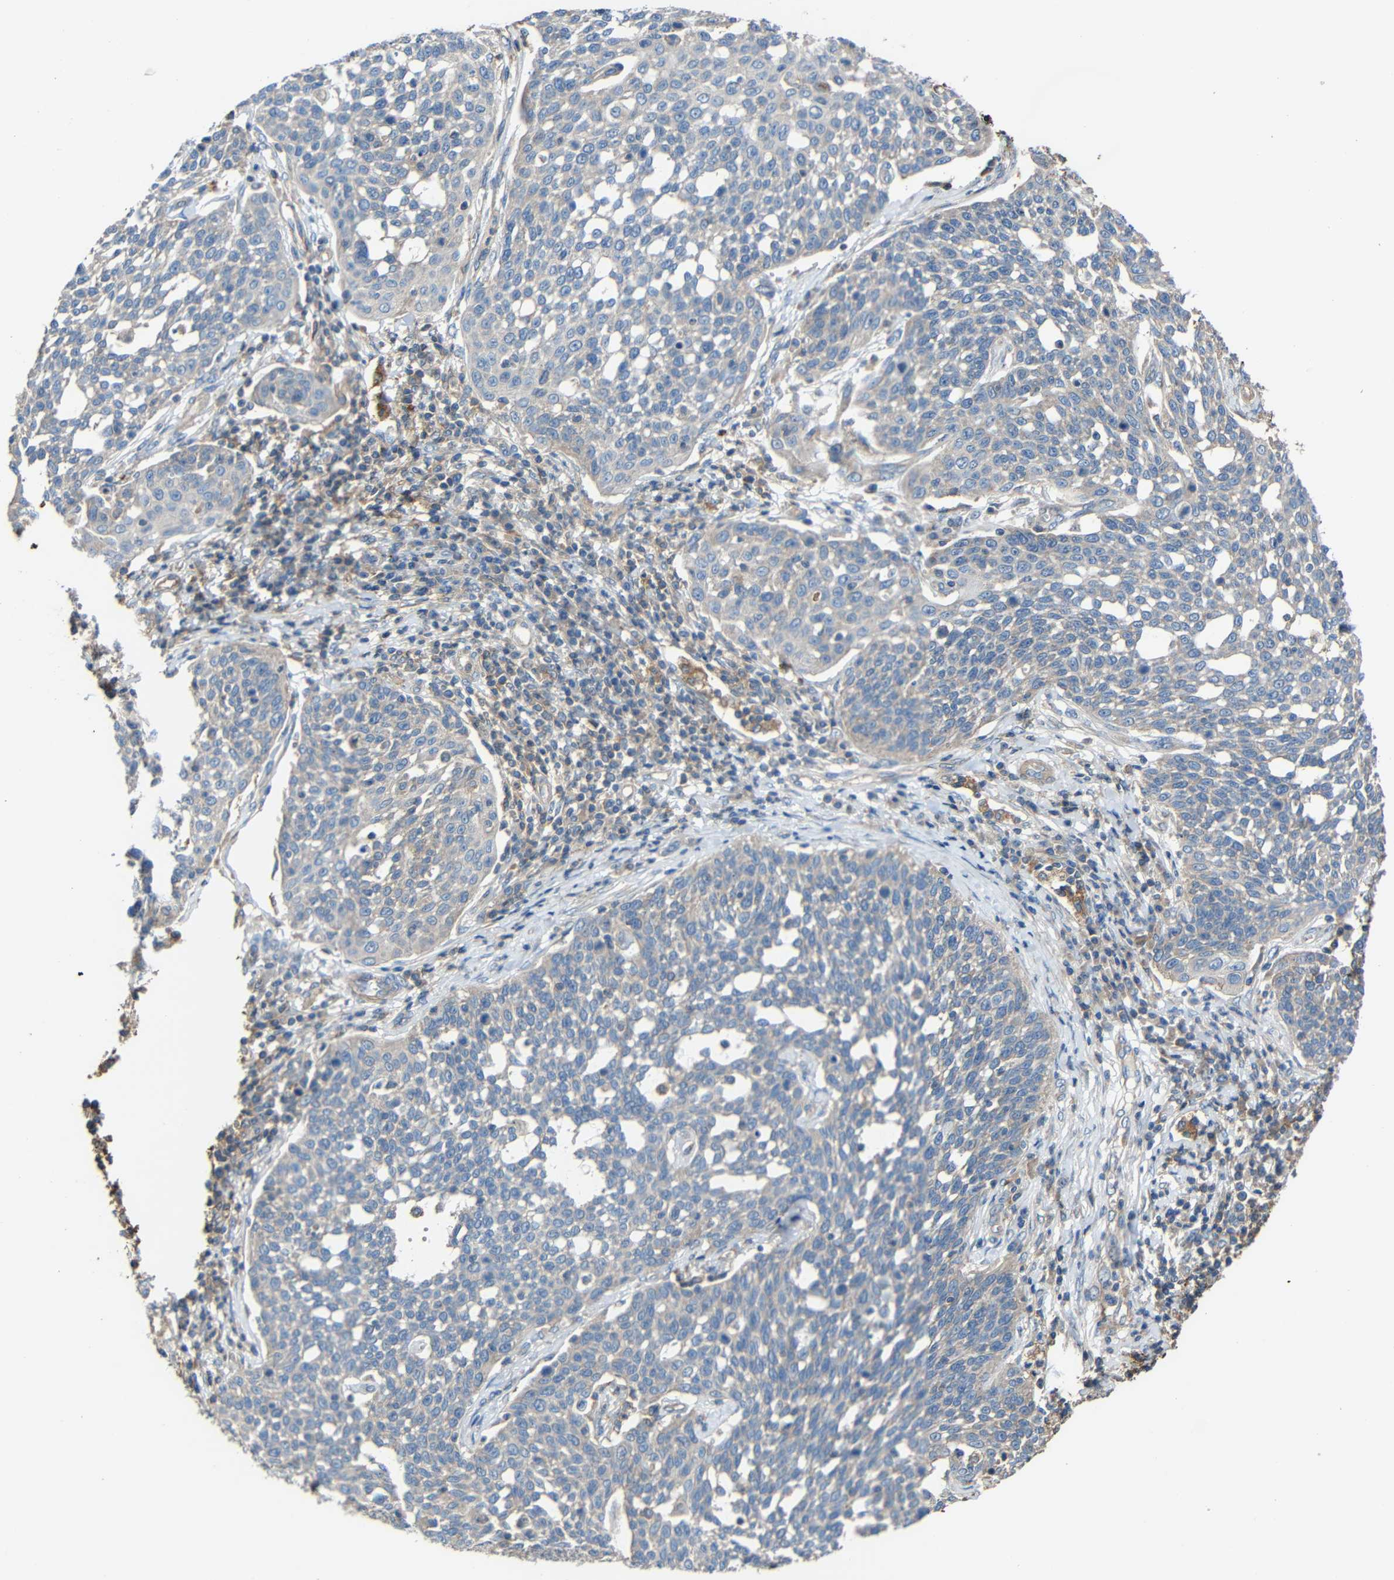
{"staining": {"intensity": "weak", "quantity": "25%-75%", "location": "cytoplasmic/membranous"}, "tissue": "cervical cancer", "cell_type": "Tumor cells", "image_type": "cancer", "snomed": [{"axis": "morphology", "description": "Squamous cell carcinoma, NOS"}, {"axis": "topography", "description": "Cervix"}], "caption": "A brown stain shows weak cytoplasmic/membranous staining of a protein in human squamous cell carcinoma (cervical) tumor cells. (Stains: DAB (3,3'-diaminobenzidine) in brown, nuclei in blue, Microscopy: brightfield microscopy at high magnification).", "gene": "RHOT2", "patient": {"sex": "female", "age": 34}}